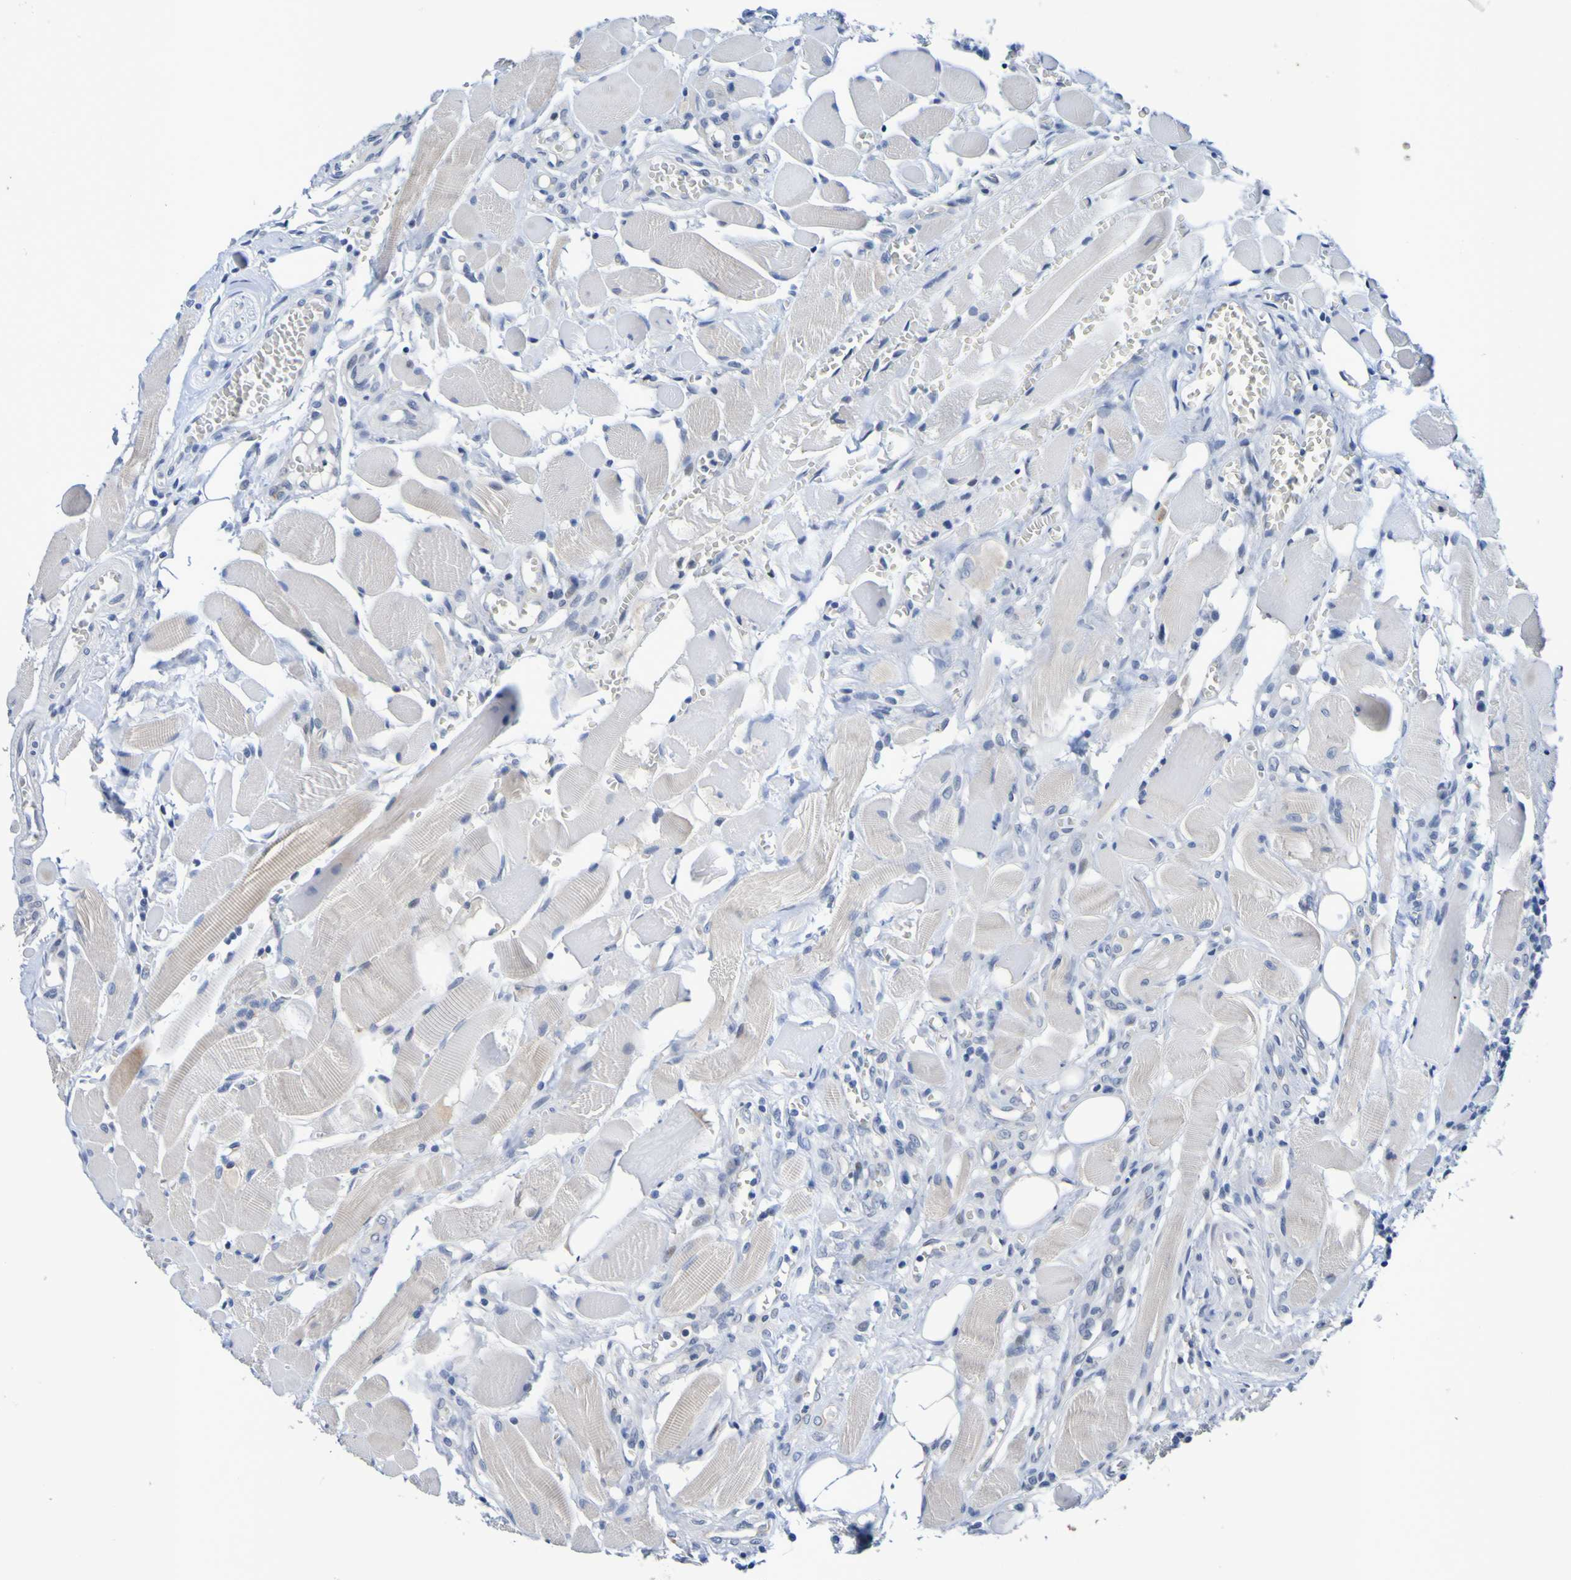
{"staining": {"intensity": "negative", "quantity": "none", "location": "none"}, "tissue": "head and neck cancer", "cell_type": "Tumor cells", "image_type": "cancer", "snomed": [{"axis": "morphology", "description": "Squamous cell carcinoma, NOS"}, {"axis": "topography", "description": "Oral tissue"}, {"axis": "topography", "description": "Head-Neck"}], "caption": "Immunohistochemistry histopathology image of neoplastic tissue: human head and neck cancer stained with DAB exhibits no significant protein staining in tumor cells.", "gene": "VMA21", "patient": {"sex": "female", "age": 50}}